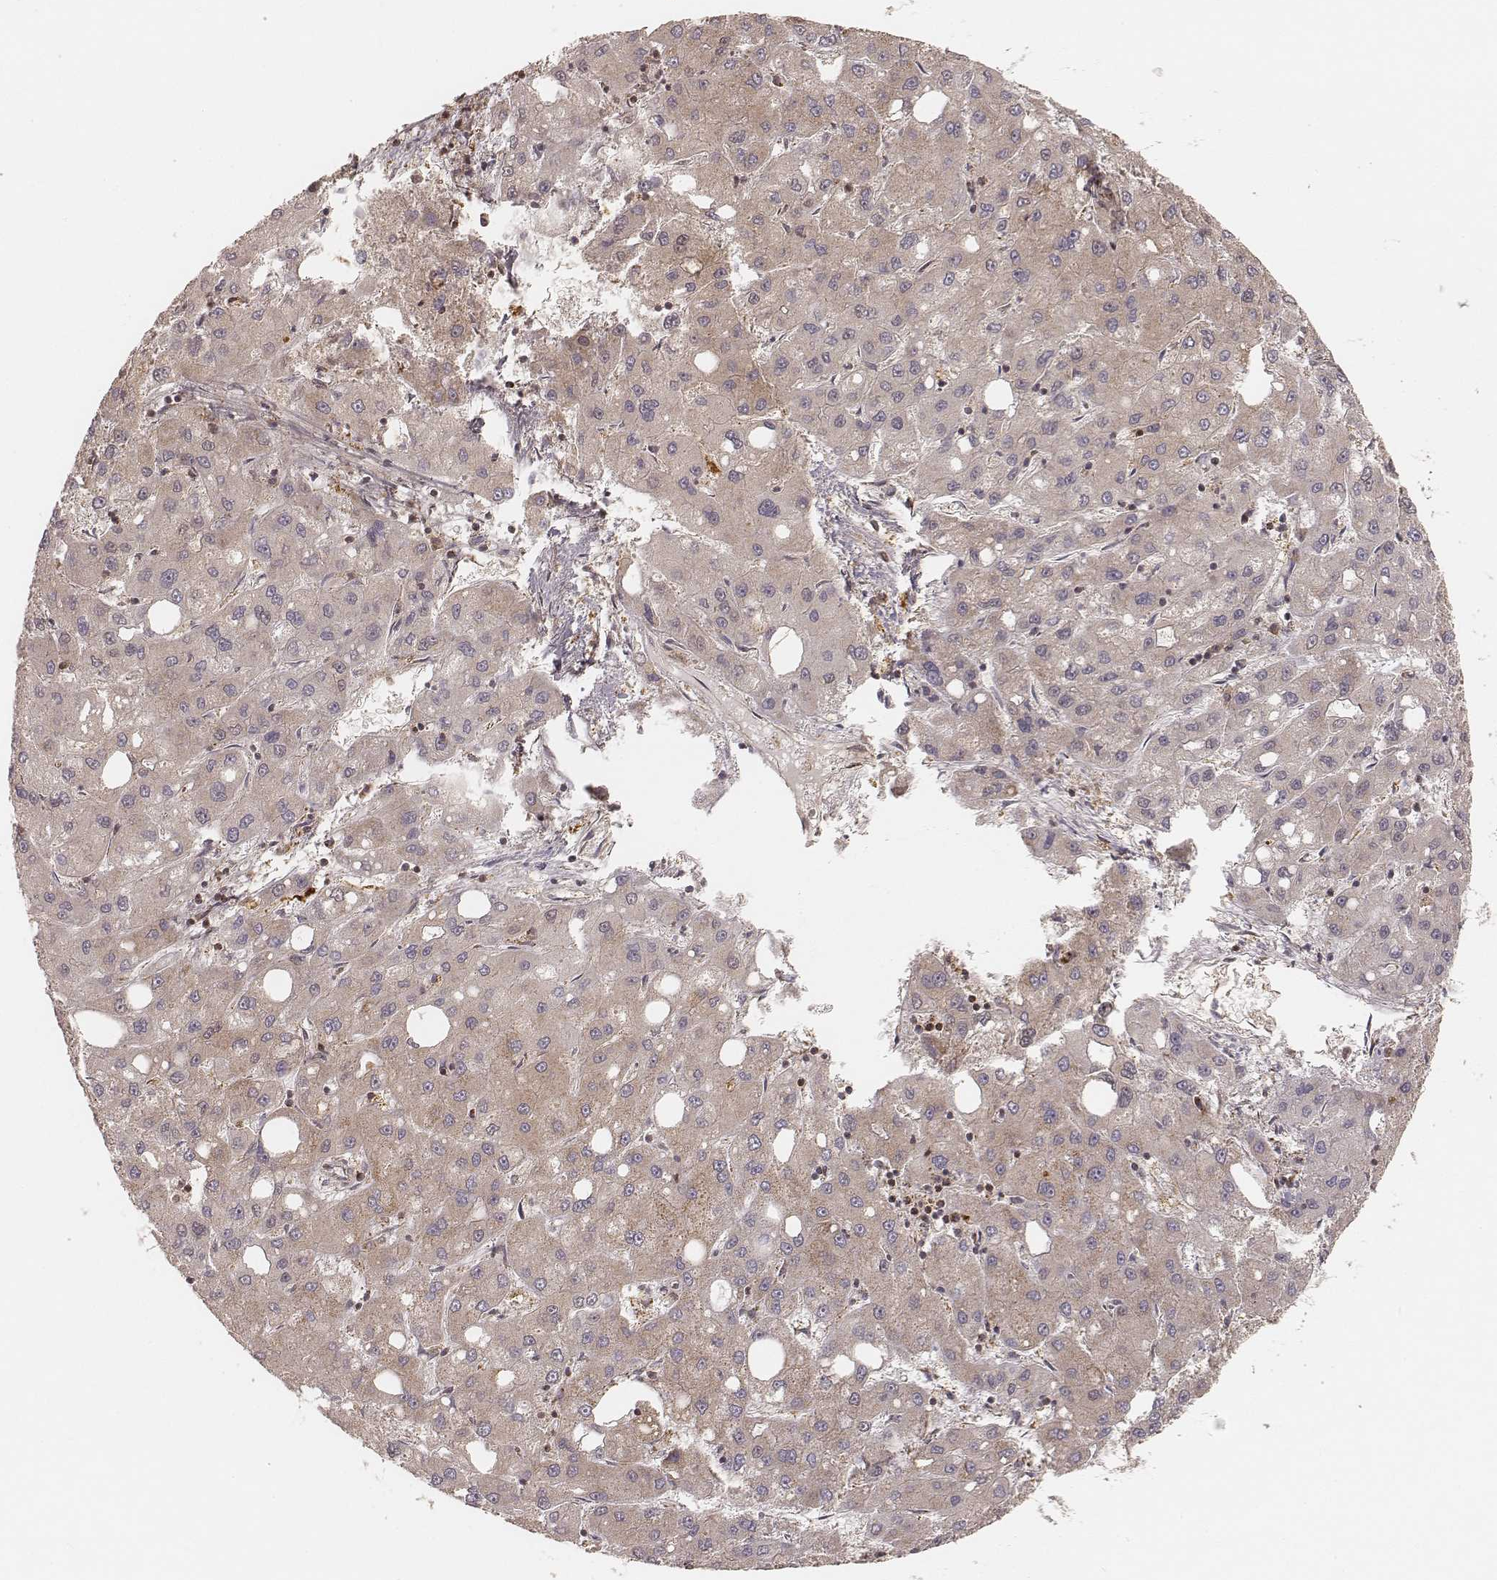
{"staining": {"intensity": "weak", "quantity": "25%-75%", "location": "cytoplasmic/membranous"}, "tissue": "liver cancer", "cell_type": "Tumor cells", "image_type": "cancer", "snomed": [{"axis": "morphology", "description": "Carcinoma, Hepatocellular, NOS"}, {"axis": "topography", "description": "Liver"}], "caption": "Brown immunohistochemical staining in liver cancer (hepatocellular carcinoma) displays weak cytoplasmic/membranous staining in about 25%-75% of tumor cells.", "gene": "CS", "patient": {"sex": "male", "age": 73}}